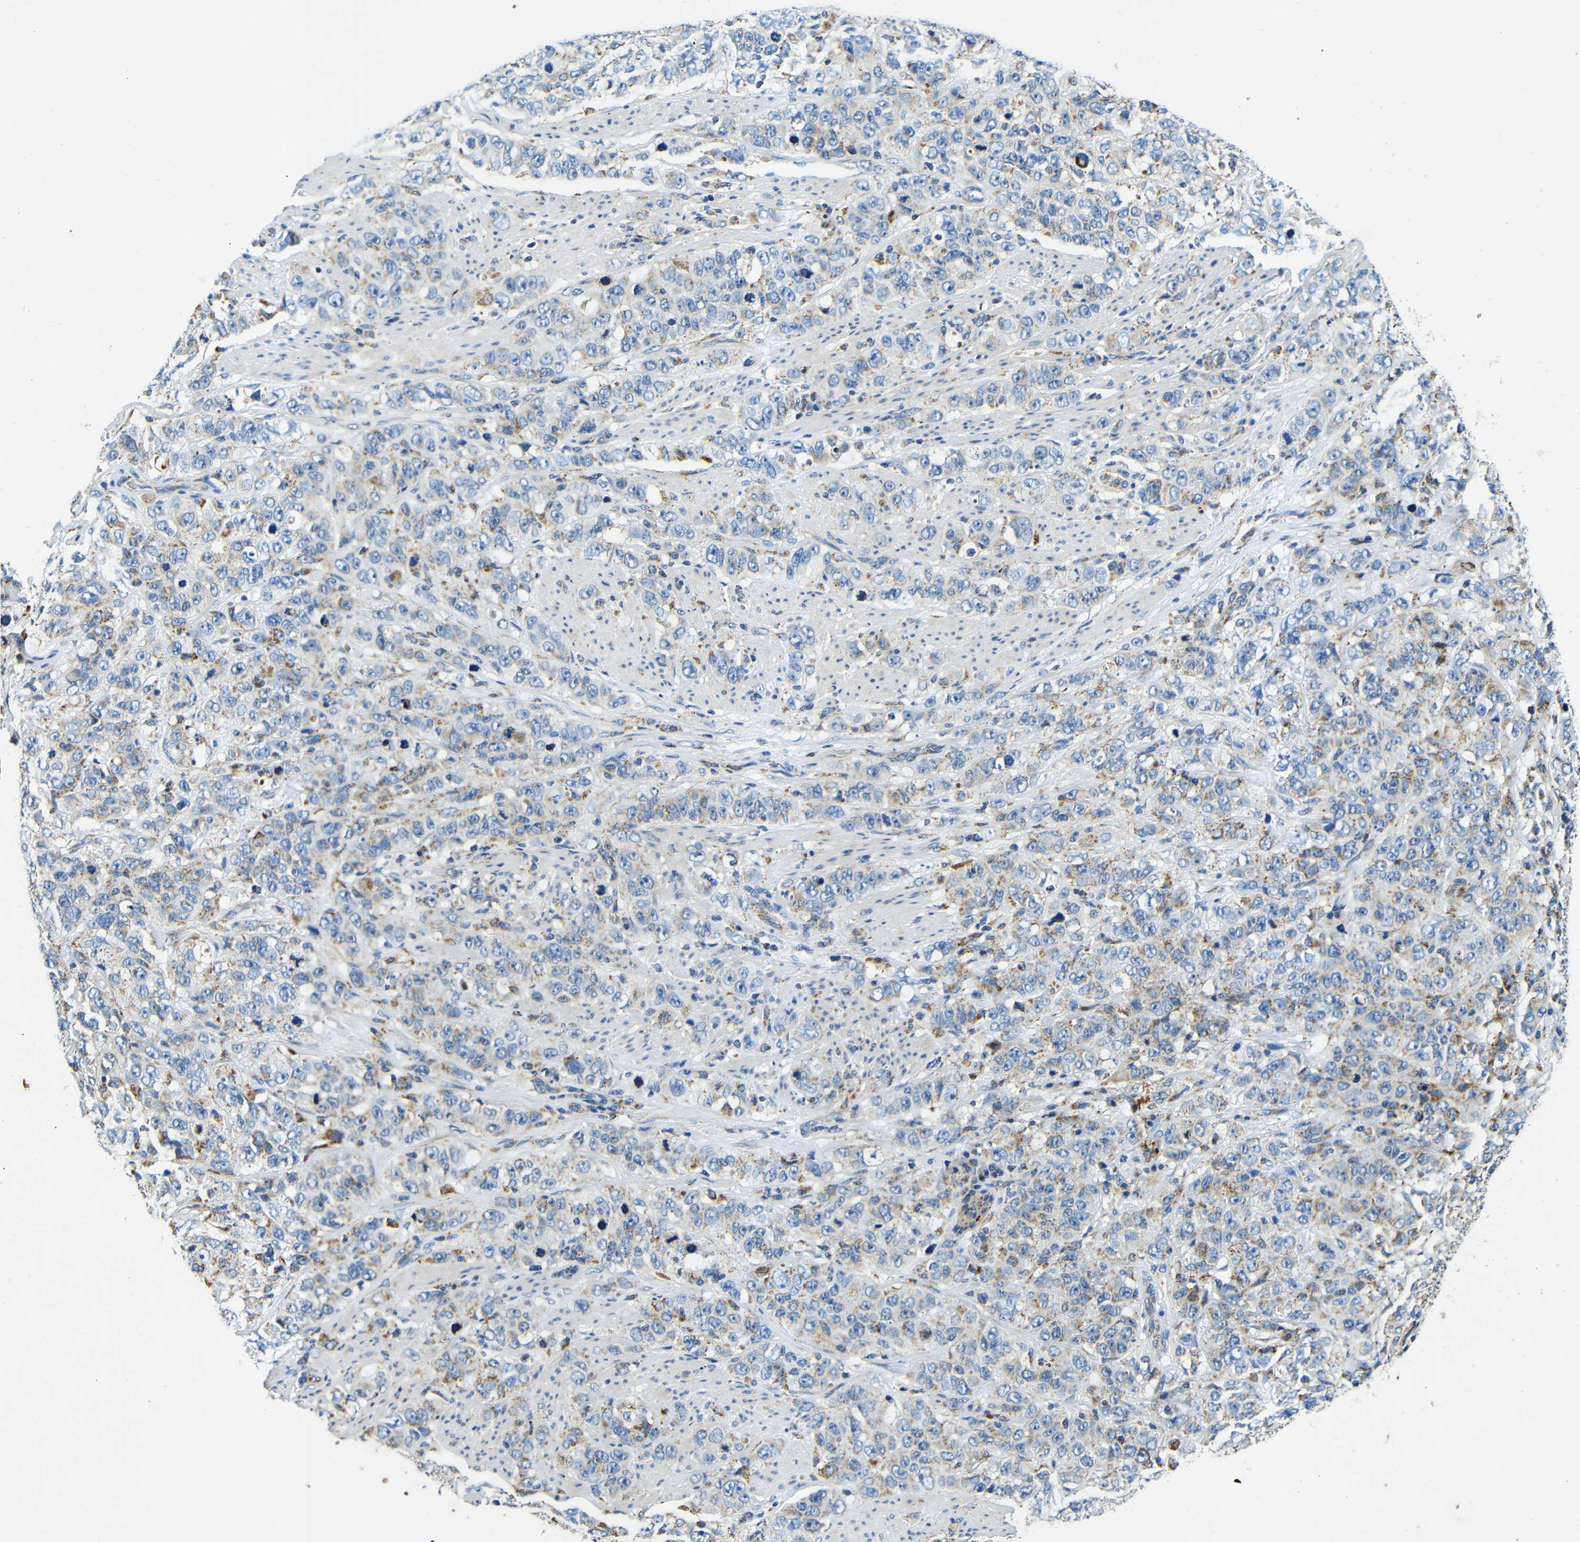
{"staining": {"intensity": "moderate", "quantity": "<25%", "location": "cytoplasmic/membranous"}, "tissue": "stomach cancer", "cell_type": "Tumor cells", "image_type": "cancer", "snomed": [{"axis": "morphology", "description": "Adenocarcinoma, NOS"}, {"axis": "topography", "description": "Stomach"}], "caption": "Stomach cancer (adenocarcinoma) stained with a protein marker displays moderate staining in tumor cells.", "gene": "GALNT18", "patient": {"sex": "male", "age": 48}}